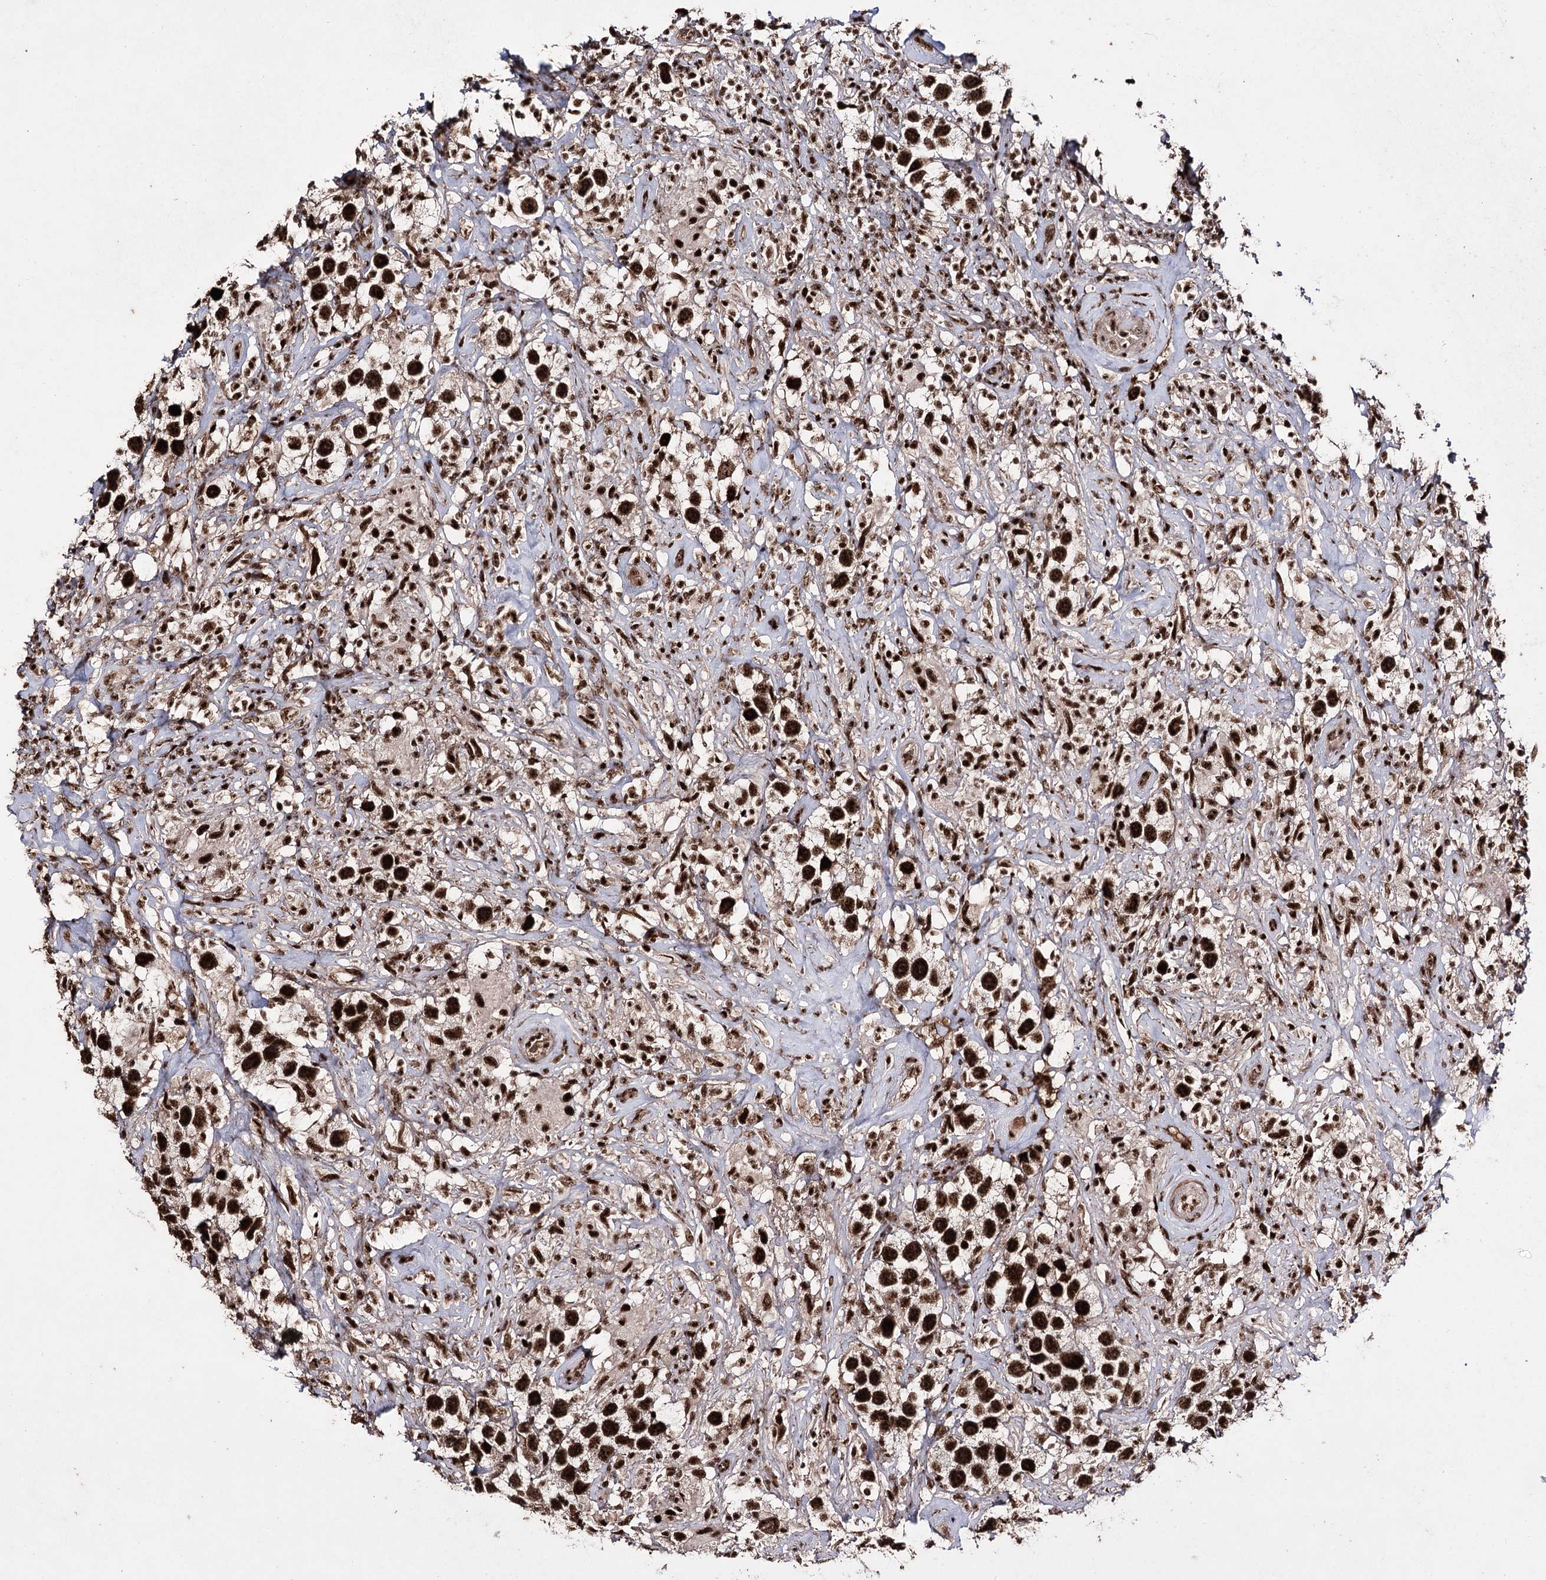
{"staining": {"intensity": "strong", "quantity": ">75%", "location": "nuclear"}, "tissue": "testis cancer", "cell_type": "Tumor cells", "image_type": "cancer", "snomed": [{"axis": "morphology", "description": "Seminoma, NOS"}, {"axis": "topography", "description": "Testis"}], "caption": "DAB (3,3'-diaminobenzidine) immunohistochemical staining of testis seminoma exhibits strong nuclear protein staining in approximately >75% of tumor cells. (brown staining indicates protein expression, while blue staining denotes nuclei).", "gene": "PRPF40A", "patient": {"sex": "male", "age": 49}}